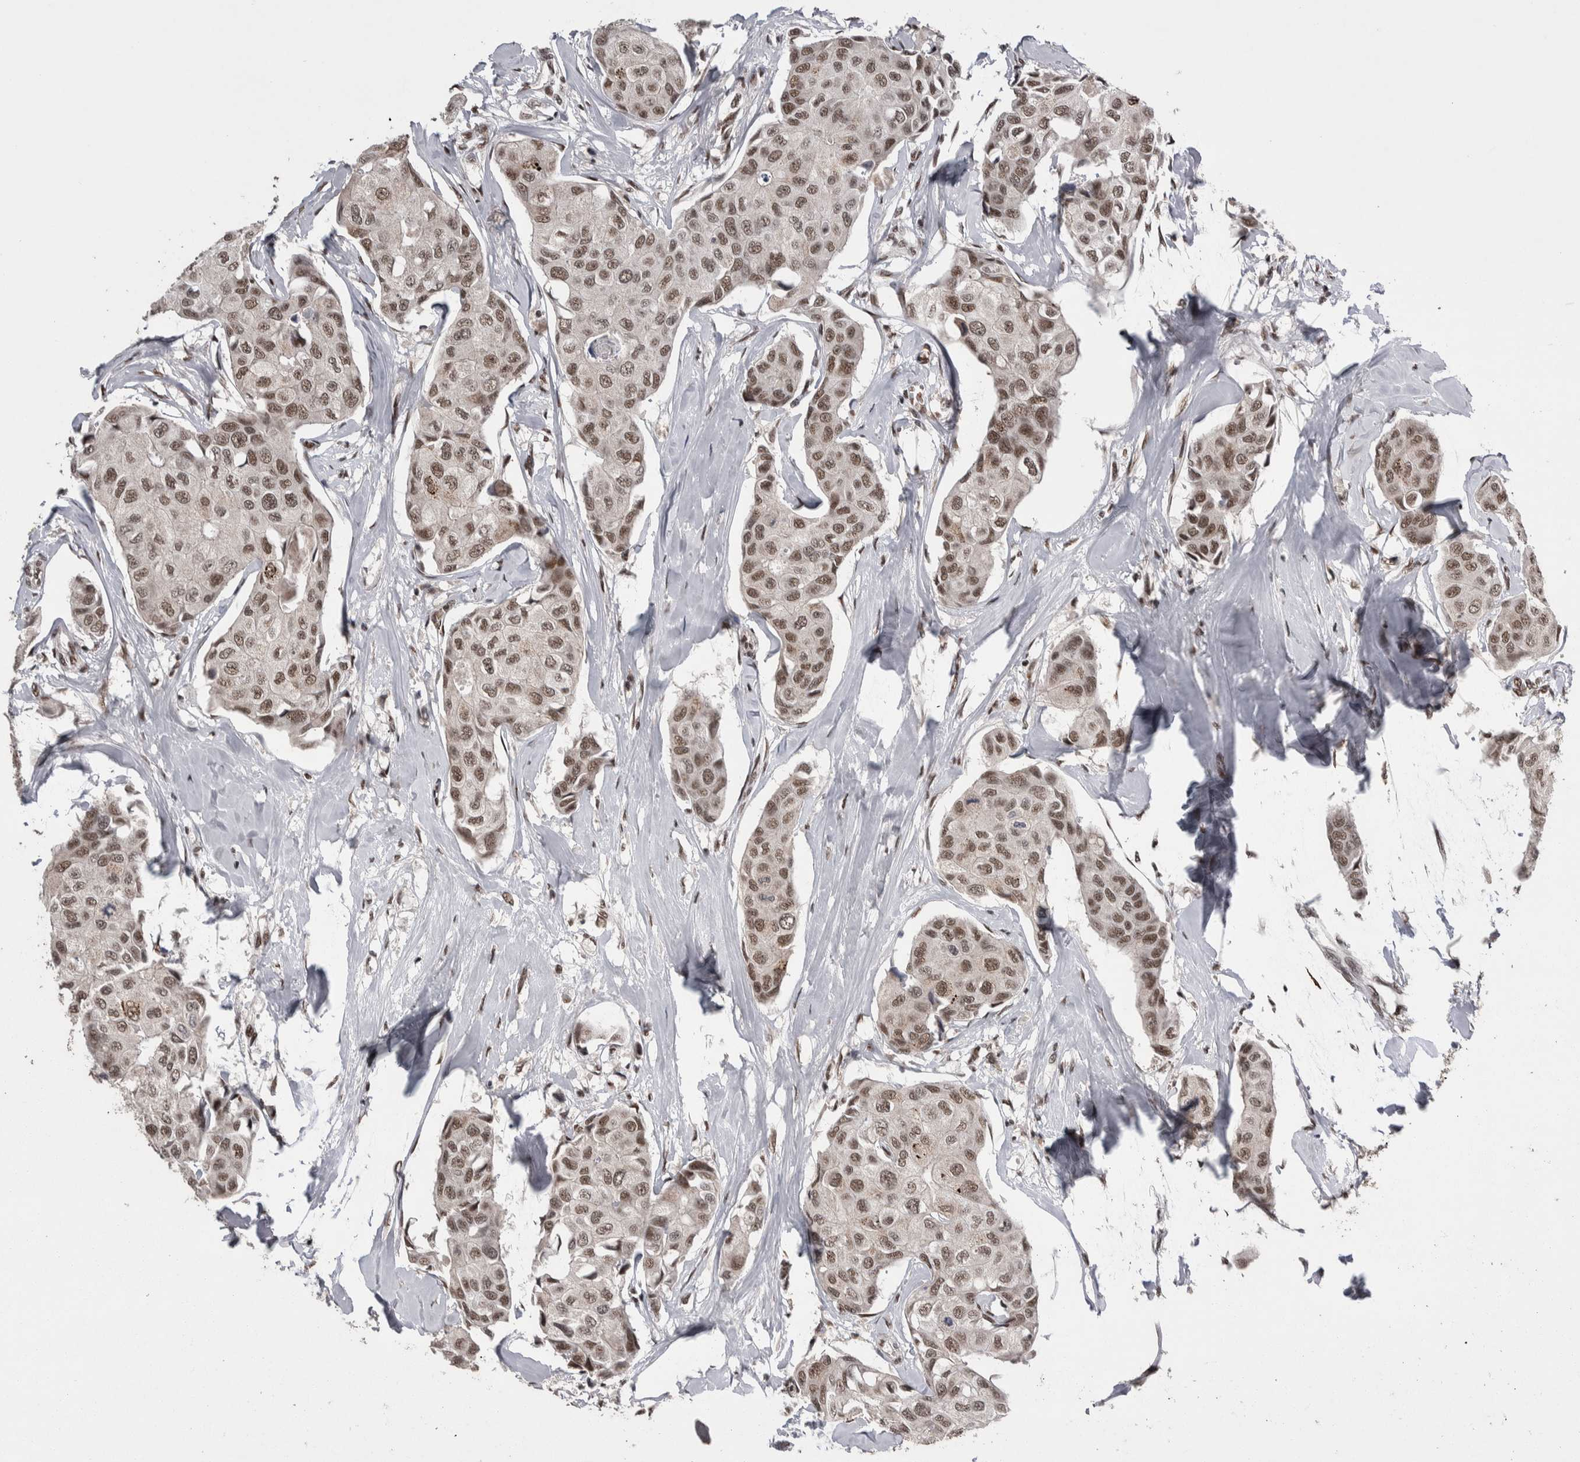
{"staining": {"intensity": "moderate", "quantity": ">75%", "location": "nuclear"}, "tissue": "breast cancer", "cell_type": "Tumor cells", "image_type": "cancer", "snomed": [{"axis": "morphology", "description": "Duct carcinoma"}, {"axis": "topography", "description": "Breast"}], "caption": "Immunohistochemical staining of human breast infiltrating ductal carcinoma shows medium levels of moderate nuclear expression in approximately >75% of tumor cells.", "gene": "DMTF1", "patient": {"sex": "female", "age": 80}}